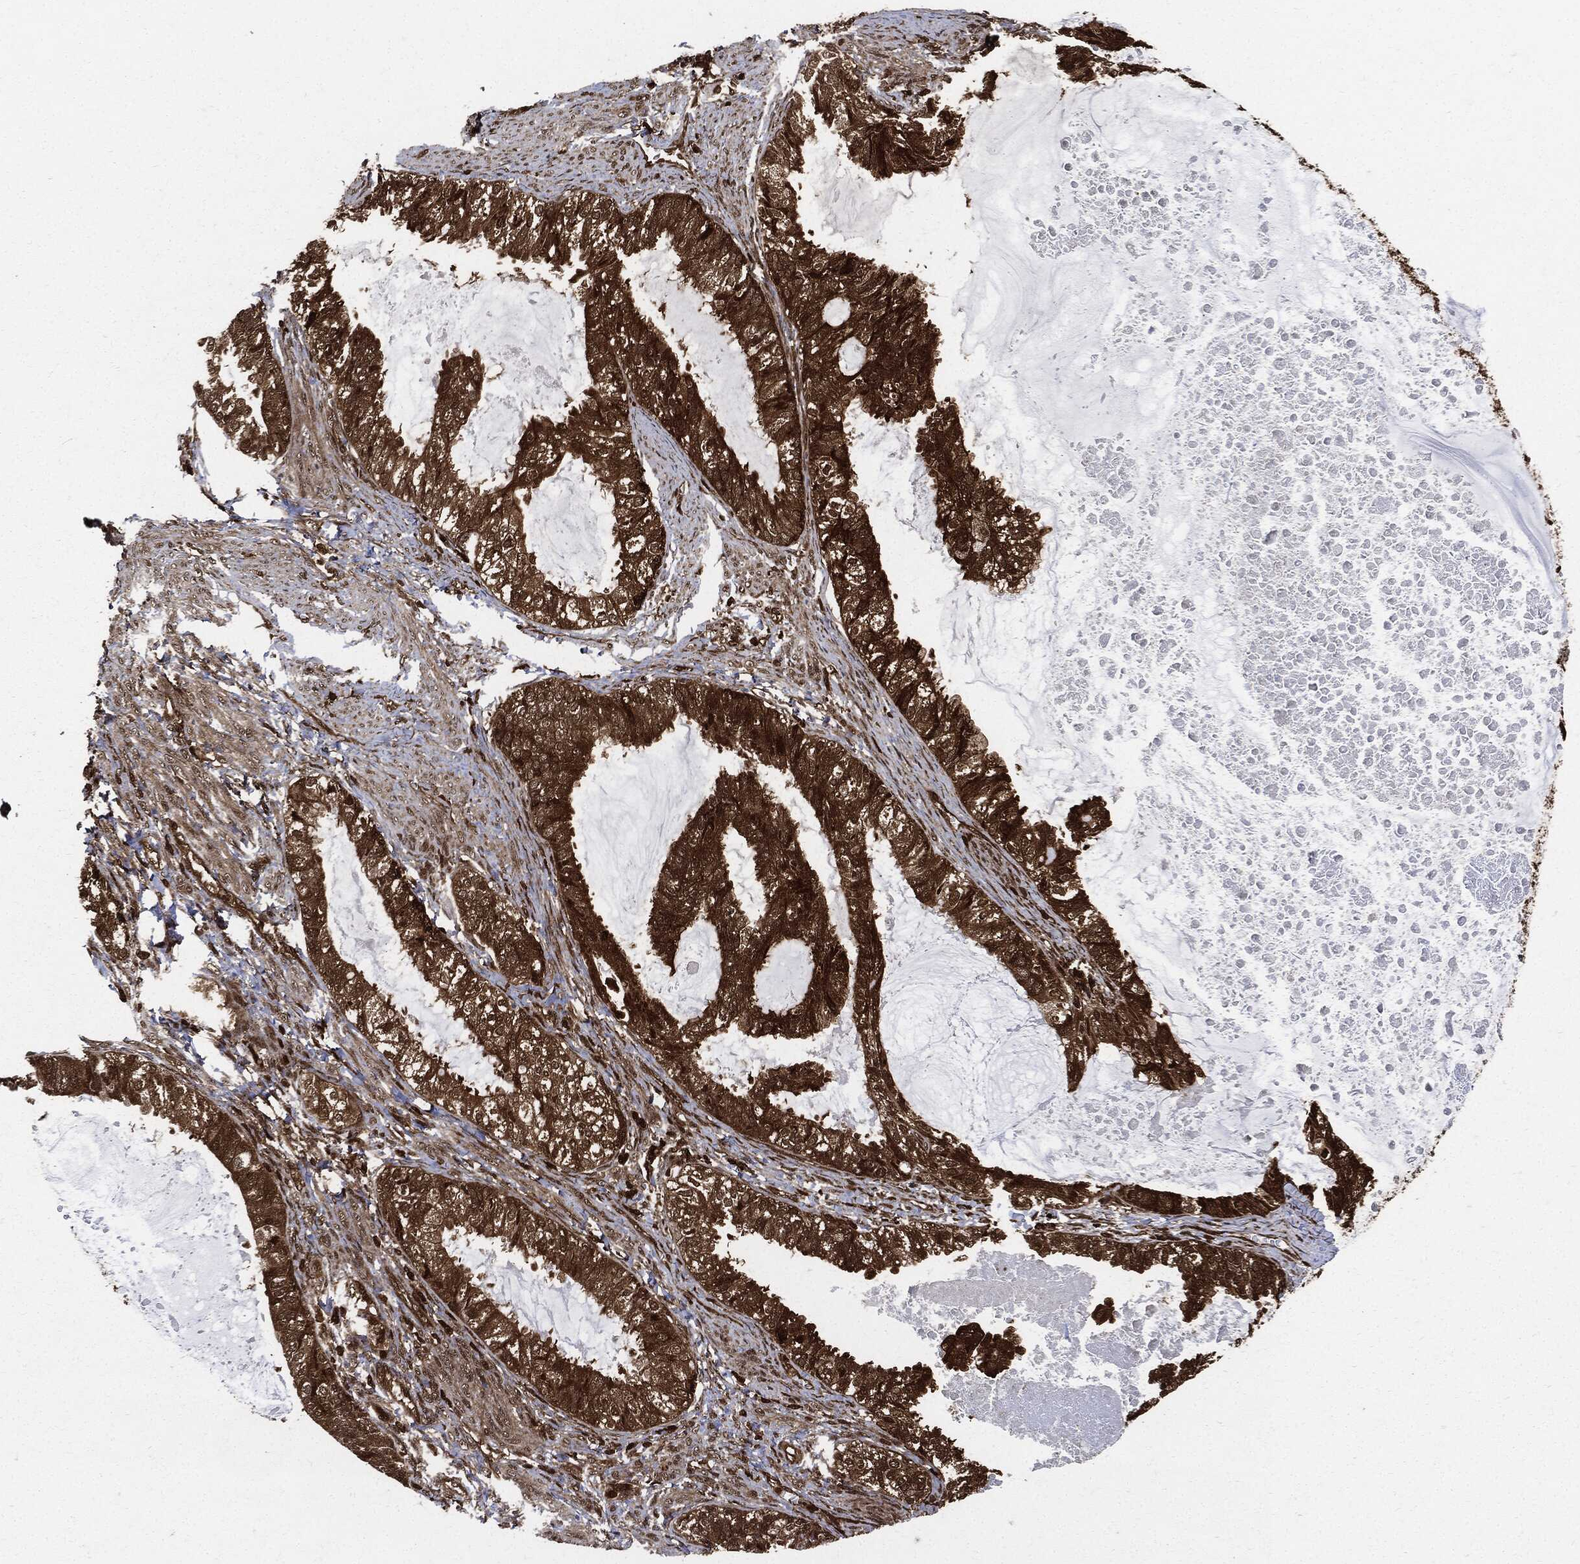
{"staining": {"intensity": "moderate", "quantity": ">75%", "location": "cytoplasmic/membranous"}, "tissue": "endometrial cancer", "cell_type": "Tumor cells", "image_type": "cancer", "snomed": [{"axis": "morphology", "description": "Adenocarcinoma, NOS"}, {"axis": "topography", "description": "Endometrium"}], "caption": "Human adenocarcinoma (endometrial) stained with a brown dye demonstrates moderate cytoplasmic/membranous positive expression in about >75% of tumor cells.", "gene": "YWHAB", "patient": {"sex": "female", "age": 86}}